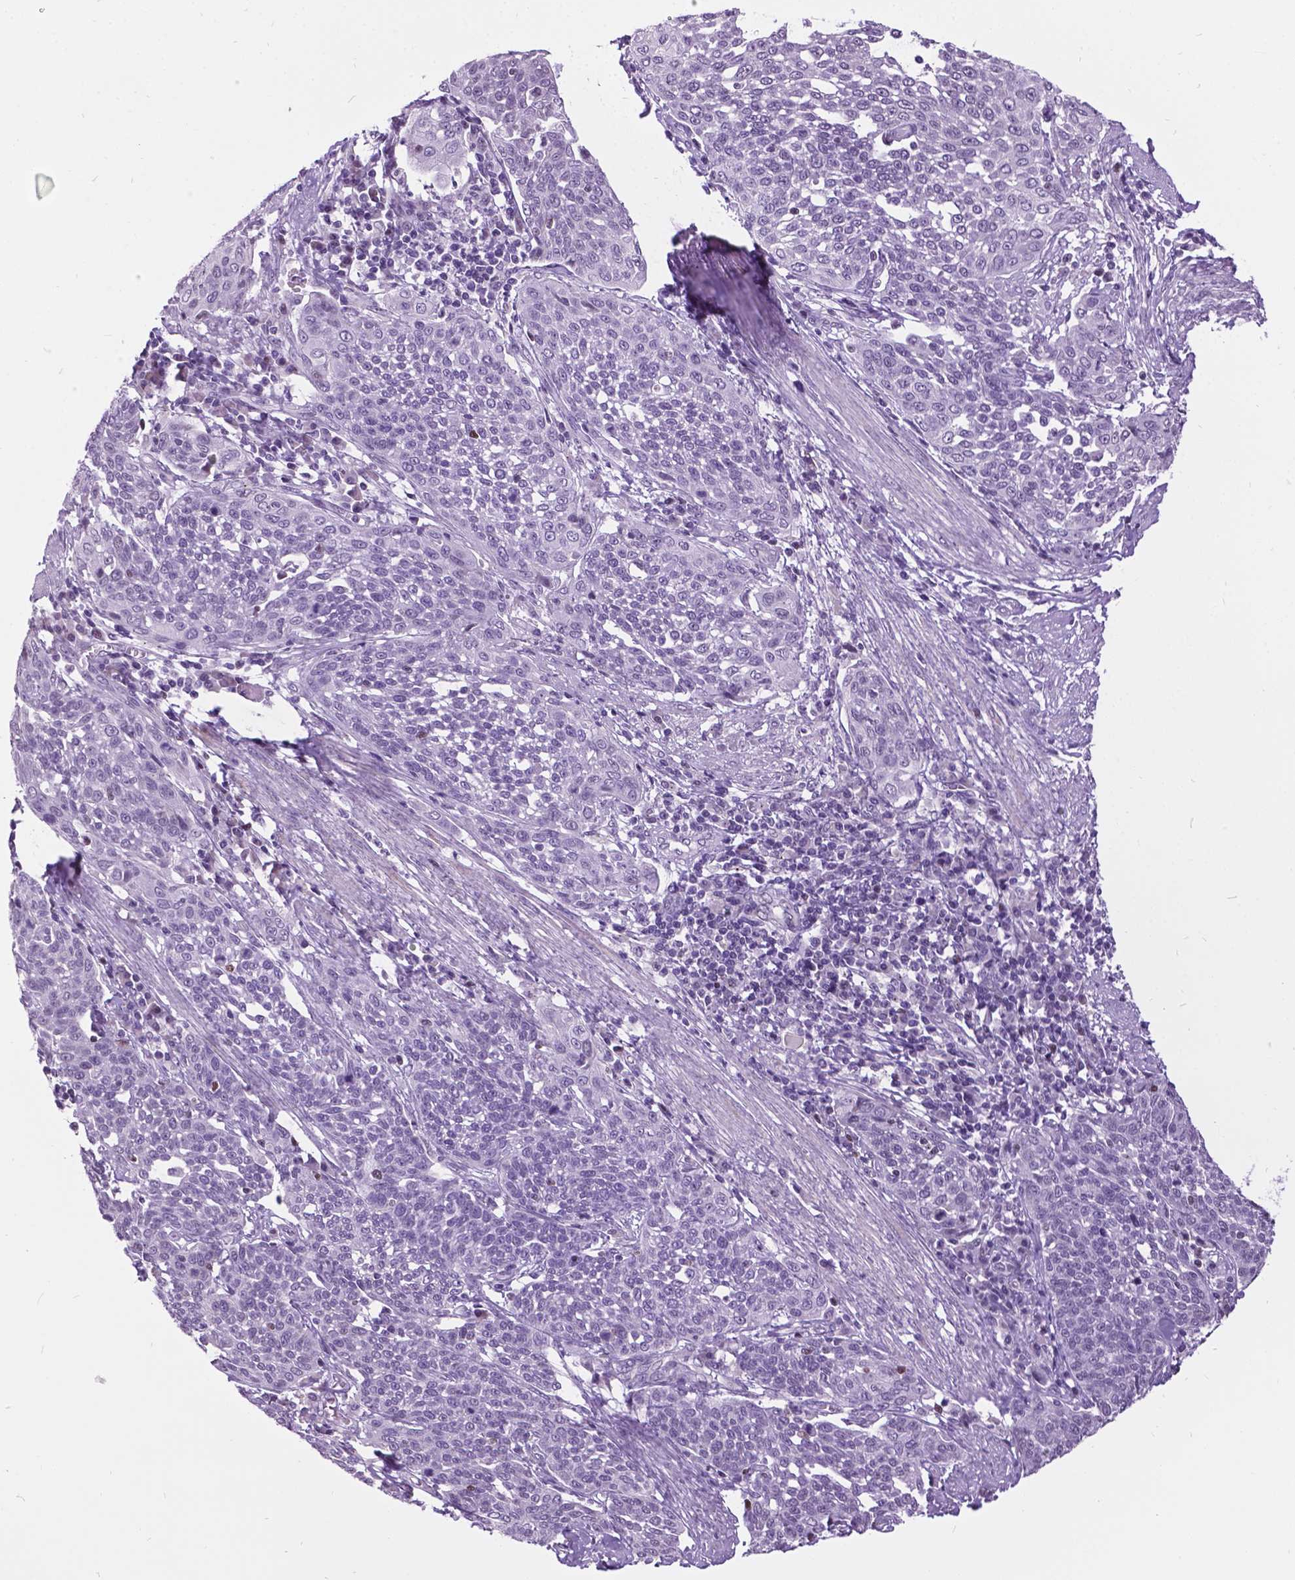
{"staining": {"intensity": "negative", "quantity": "none", "location": "none"}, "tissue": "cervical cancer", "cell_type": "Tumor cells", "image_type": "cancer", "snomed": [{"axis": "morphology", "description": "Squamous cell carcinoma, NOS"}, {"axis": "topography", "description": "Cervix"}], "caption": "Immunohistochemistry (IHC) of cervical squamous cell carcinoma exhibits no expression in tumor cells.", "gene": "DPF3", "patient": {"sex": "female", "age": 34}}